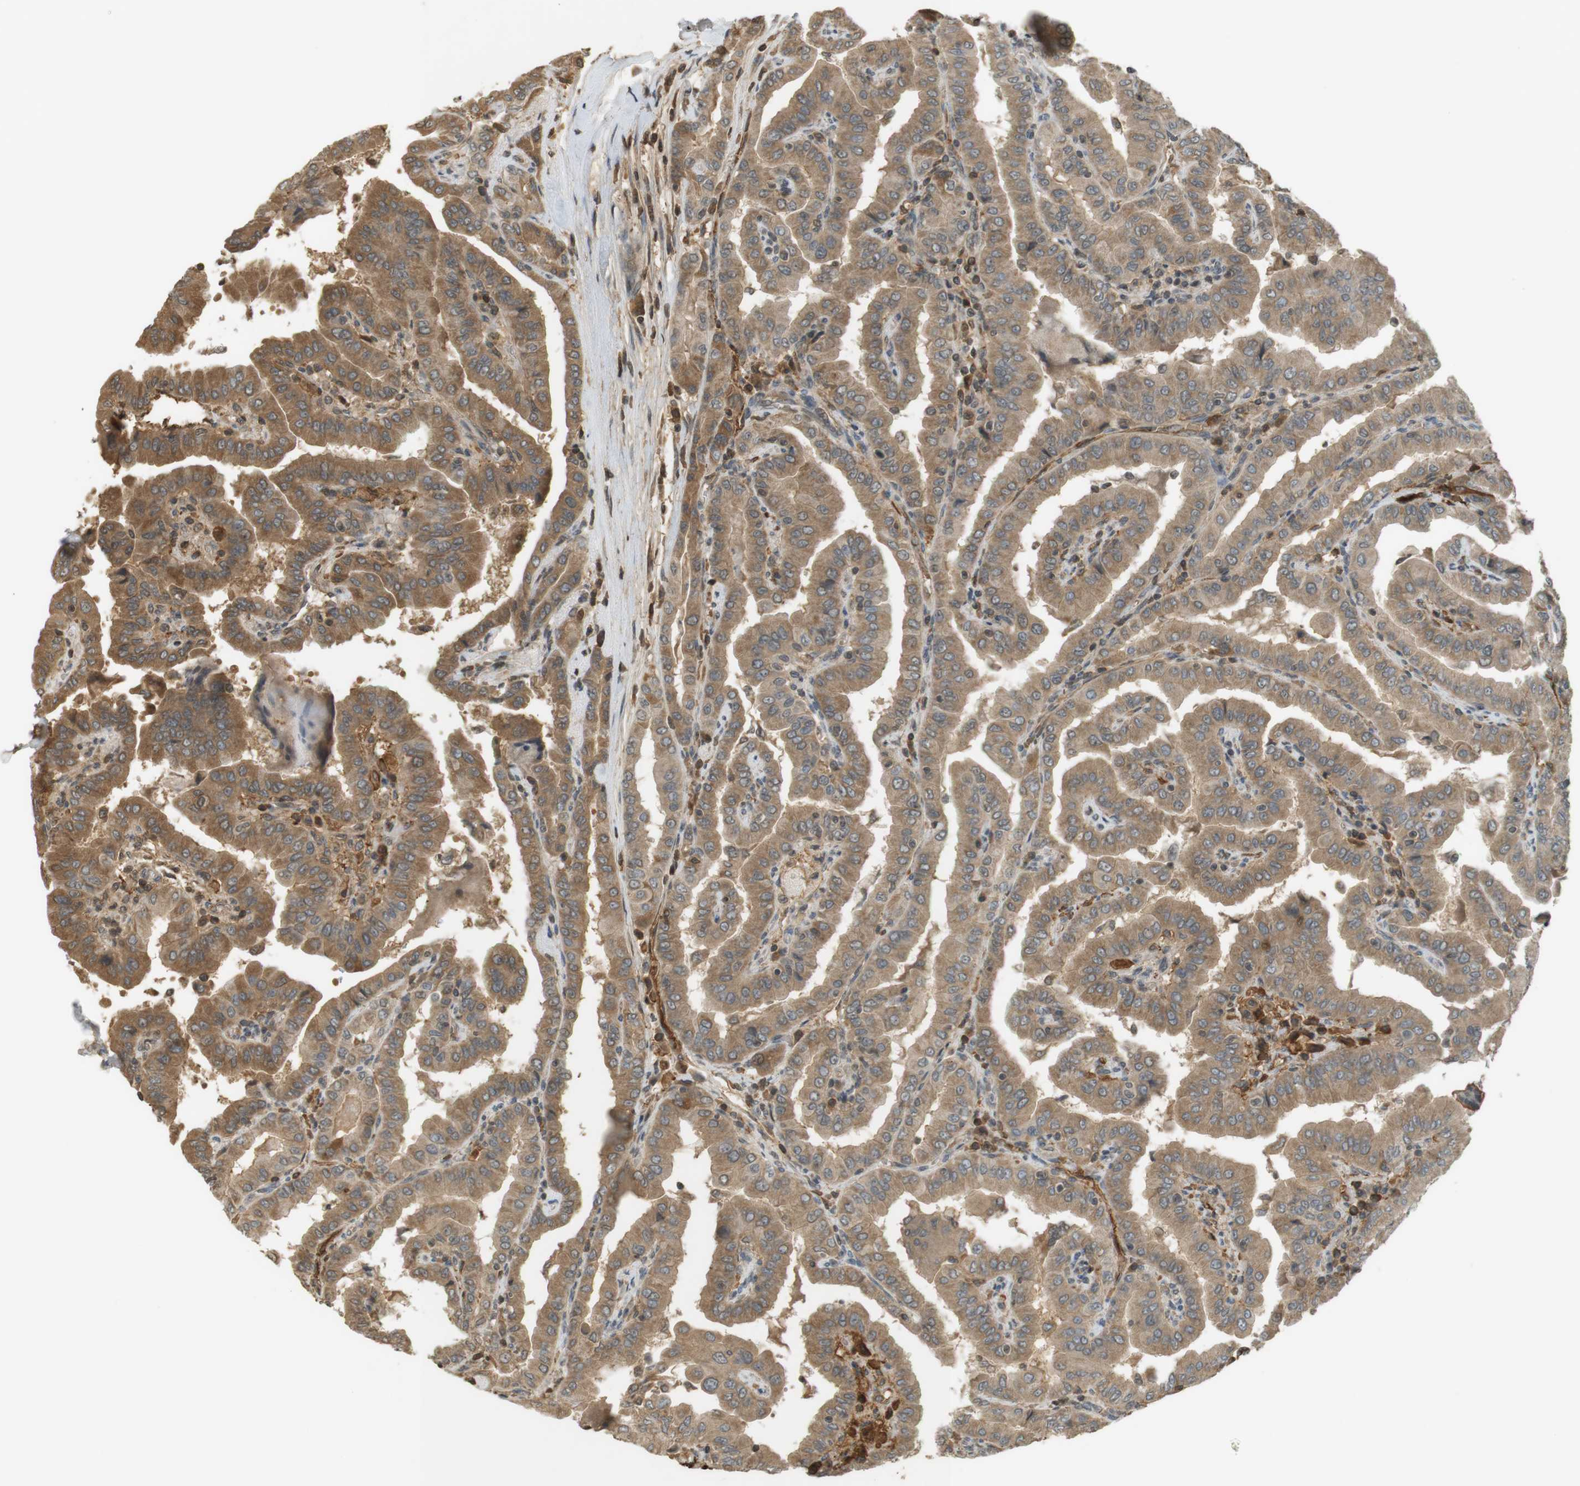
{"staining": {"intensity": "moderate", "quantity": ">75%", "location": "cytoplasmic/membranous"}, "tissue": "thyroid cancer", "cell_type": "Tumor cells", "image_type": "cancer", "snomed": [{"axis": "morphology", "description": "Papillary adenocarcinoma, NOS"}, {"axis": "topography", "description": "Thyroid gland"}], "caption": "IHC staining of thyroid papillary adenocarcinoma, which displays medium levels of moderate cytoplasmic/membranous positivity in approximately >75% of tumor cells indicating moderate cytoplasmic/membranous protein expression. The staining was performed using DAB (3,3'-diaminobenzidine) (brown) for protein detection and nuclei were counterstained in hematoxylin (blue).", "gene": "SRR", "patient": {"sex": "male", "age": 33}}